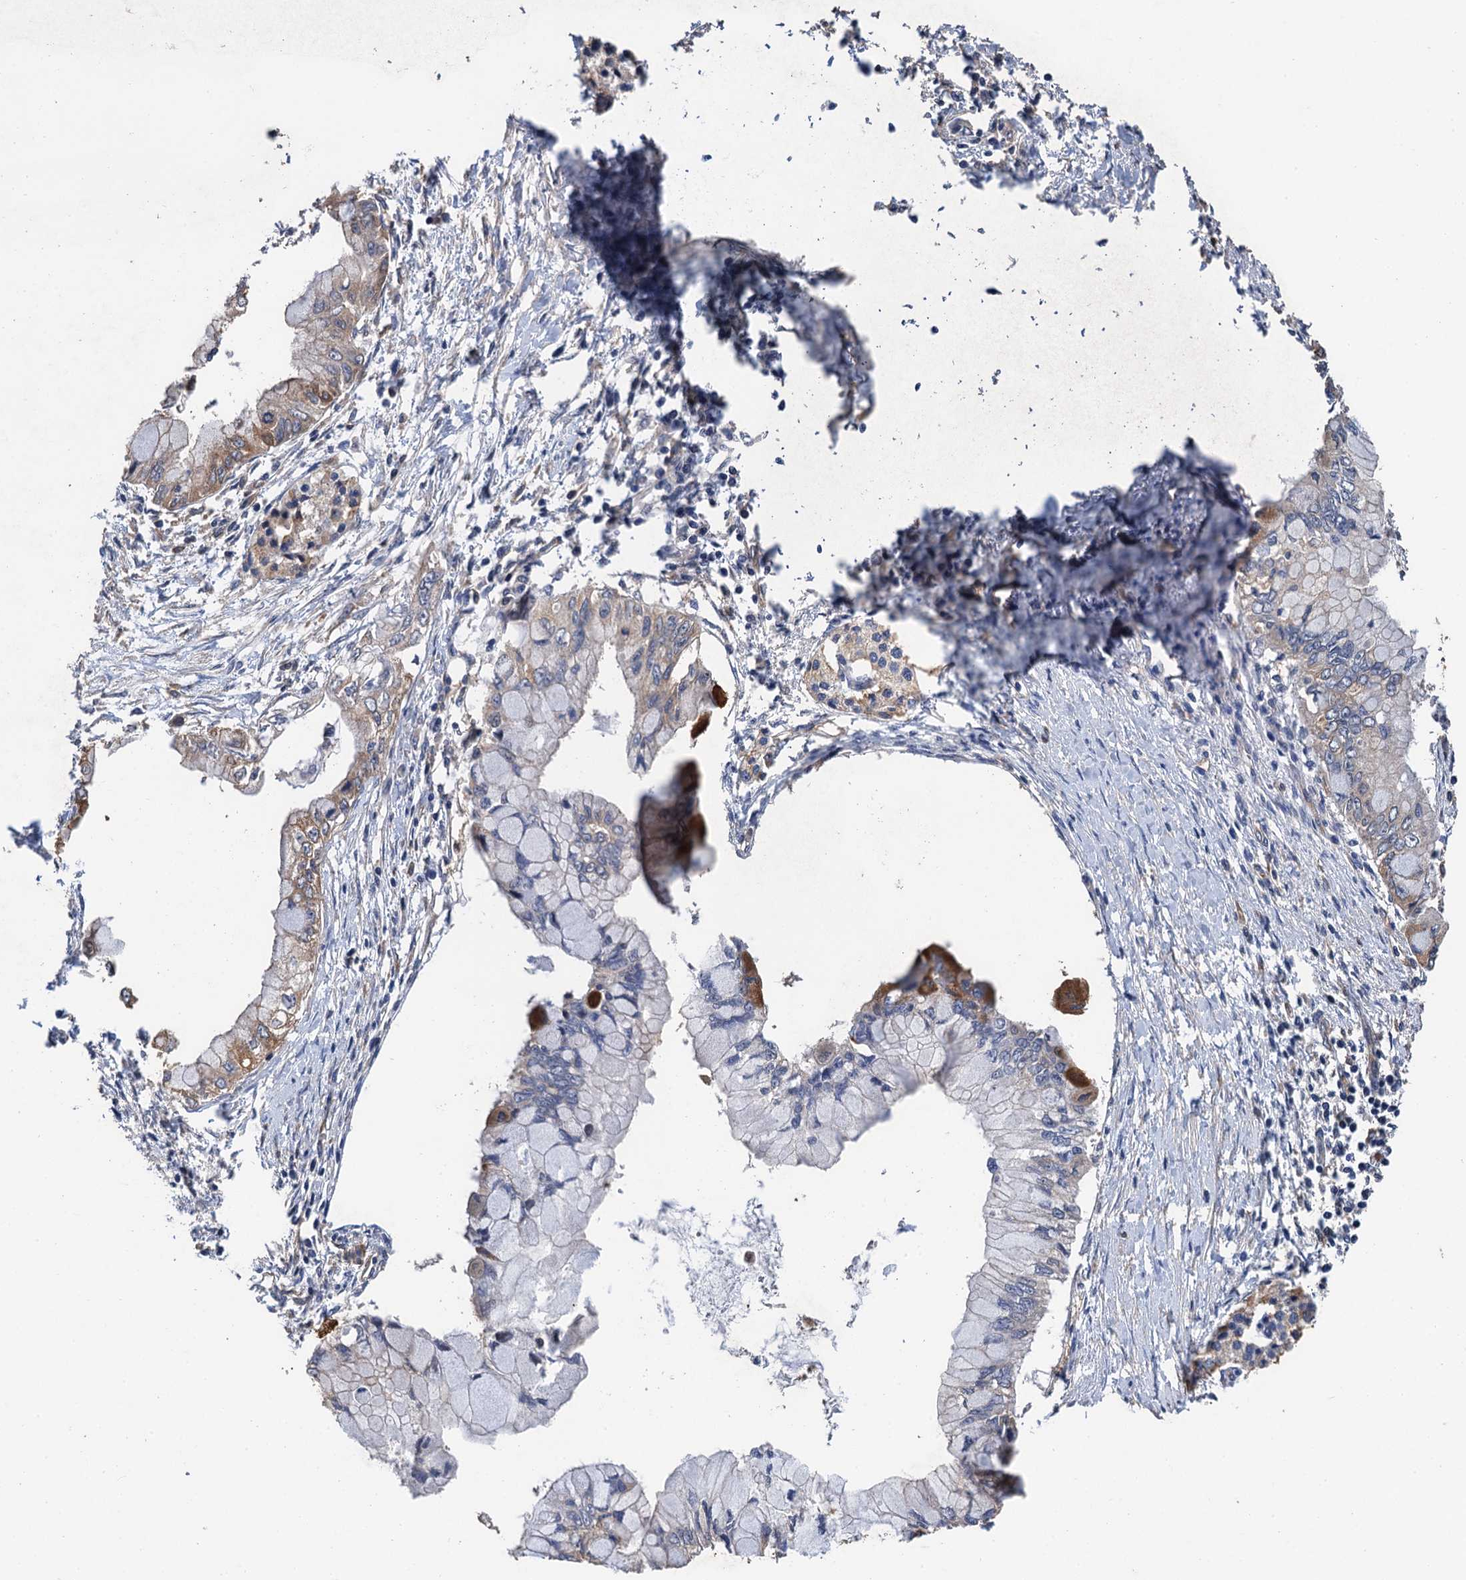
{"staining": {"intensity": "weak", "quantity": "25%-75%", "location": "cytoplasmic/membranous"}, "tissue": "pancreatic cancer", "cell_type": "Tumor cells", "image_type": "cancer", "snomed": [{"axis": "morphology", "description": "Adenocarcinoma, NOS"}, {"axis": "topography", "description": "Pancreas"}], "caption": "A low amount of weak cytoplasmic/membranous expression is present in about 25%-75% of tumor cells in pancreatic cancer tissue.", "gene": "PPP4R1", "patient": {"sex": "male", "age": 48}}